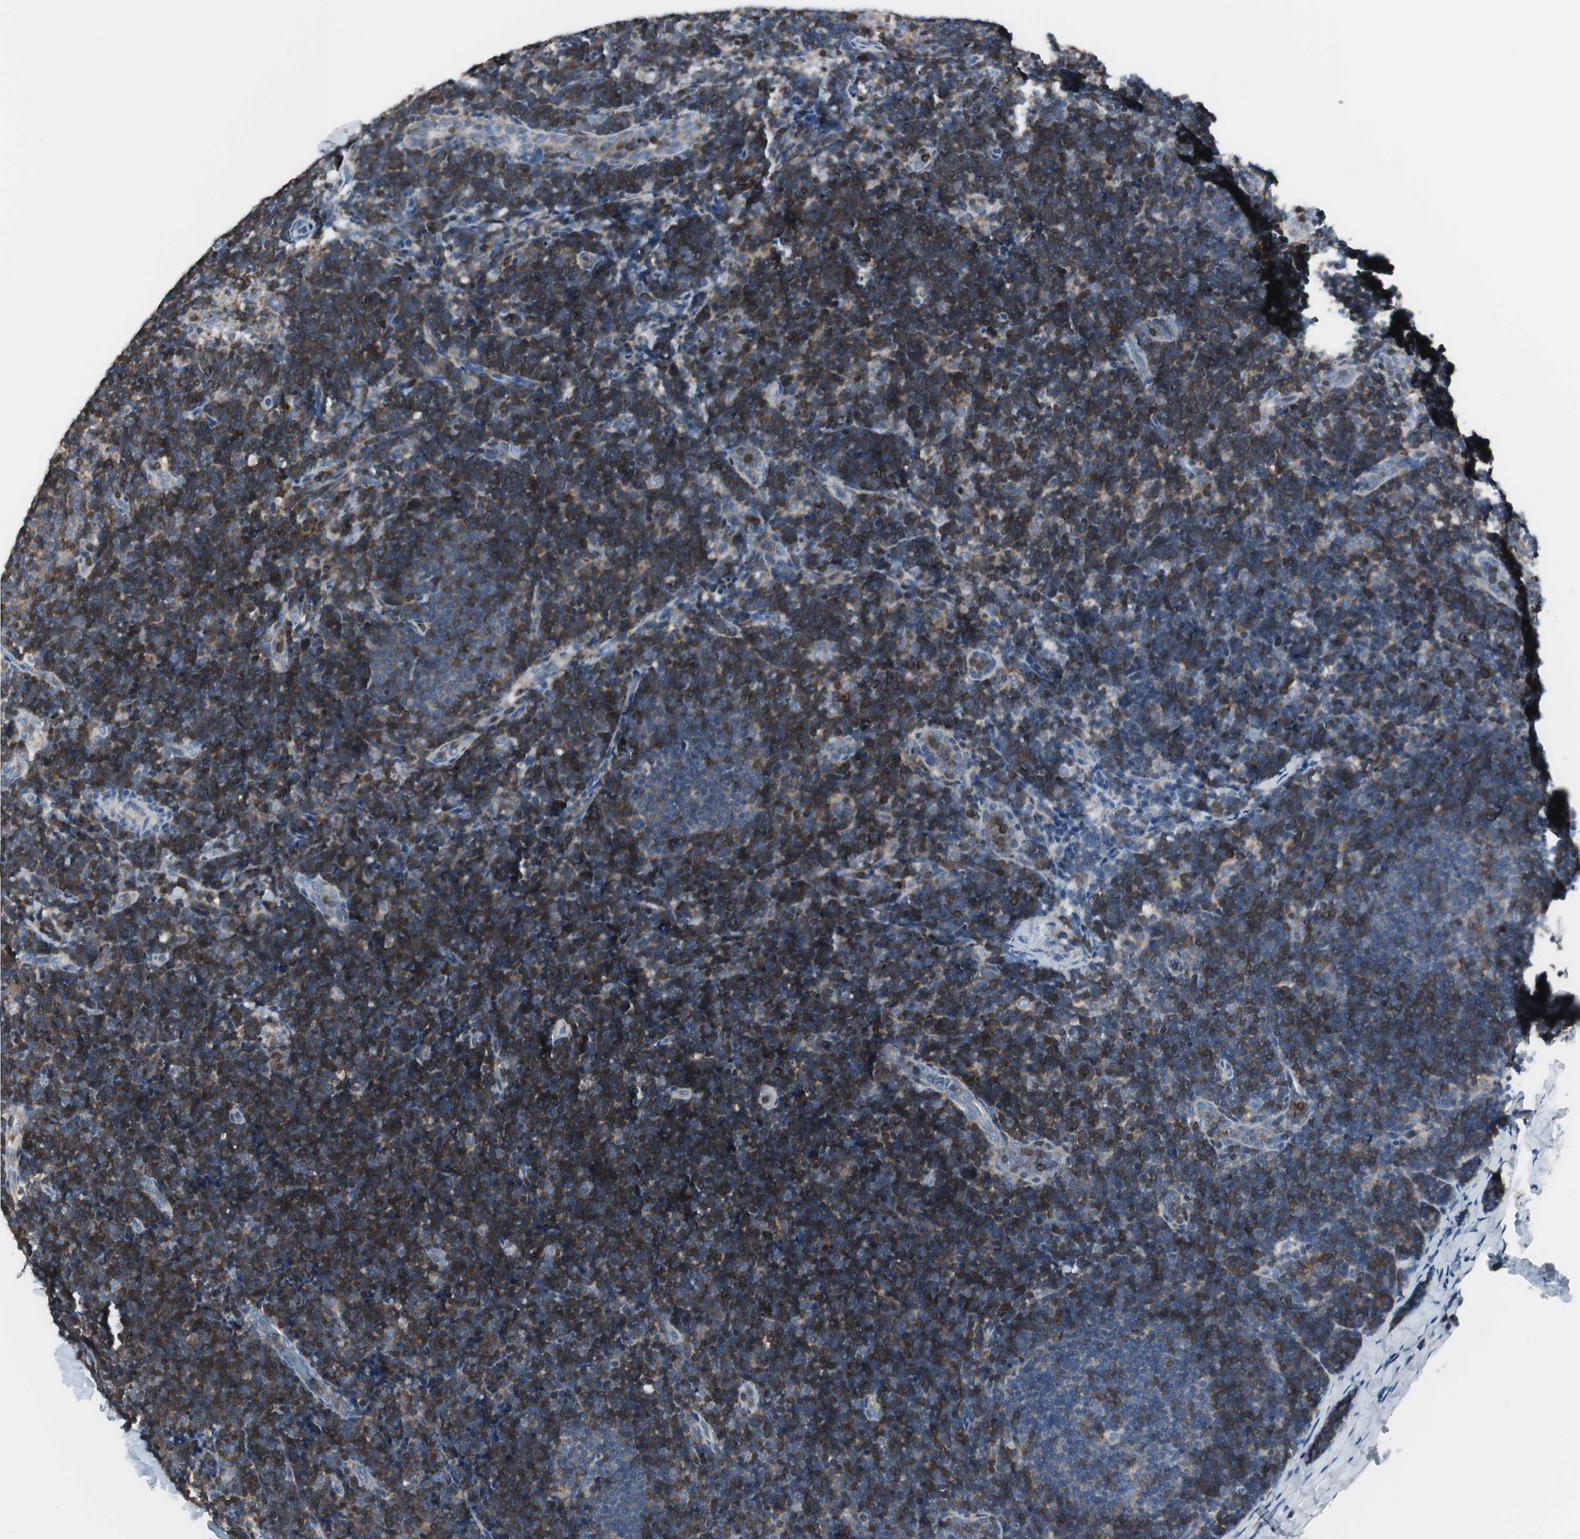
{"staining": {"intensity": "moderate", "quantity": "<25%", "location": "cytoplasmic/membranous"}, "tissue": "lymph node", "cell_type": "Germinal center cells", "image_type": "normal", "snomed": [{"axis": "morphology", "description": "Normal tissue, NOS"}, {"axis": "topography", "description": "Lymph node"}], "caption": "IHC (DAB (3,3'-diaminobenzidine)) staining of benign lymph node demonstrates moderate cytoplasmic/membranous protein positivity in approximately <25% of germinal center cells.", "gene": "SLC9A3R1", "patient": {"sex": "female", "age": 14}}